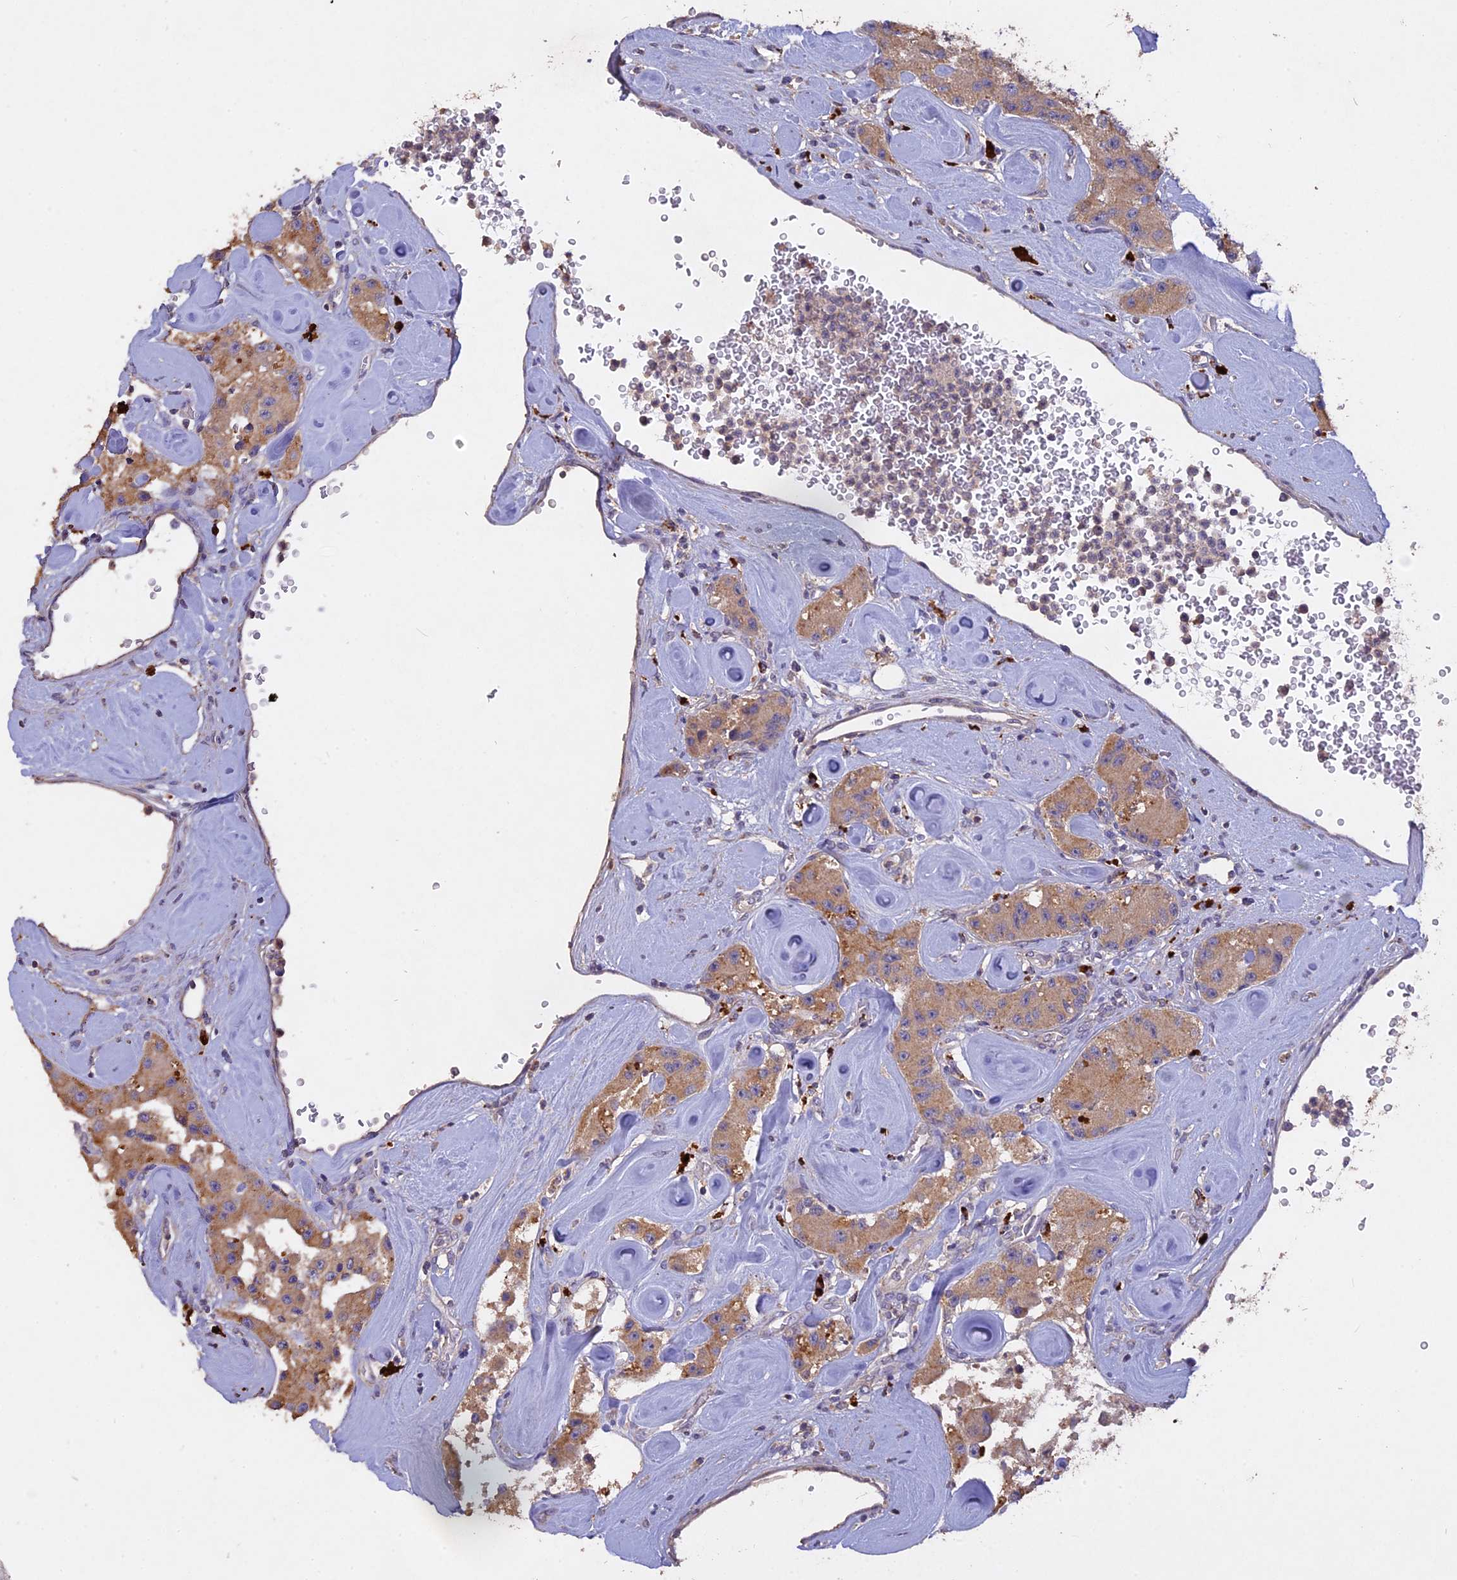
{"staining": {"intensity": "weak", "quantity": ">75%", "location": "cytoplasmic/membranous"}, "tissue": "carcinoid", "cell_type": "Tumor cells", "image_type": "cancer", "snomed": [{"axis": "morphology", "description": "Carcinoid, malignant, NOS"}, {"axis": "topography", "description": "Pancreas"}], "caption": "Human malignant carcinoid stained with a protein marker reveals weak staining in tumor cells.", "gene": "SLC26A4", "patient": {"sex": "male", "age": 41}}